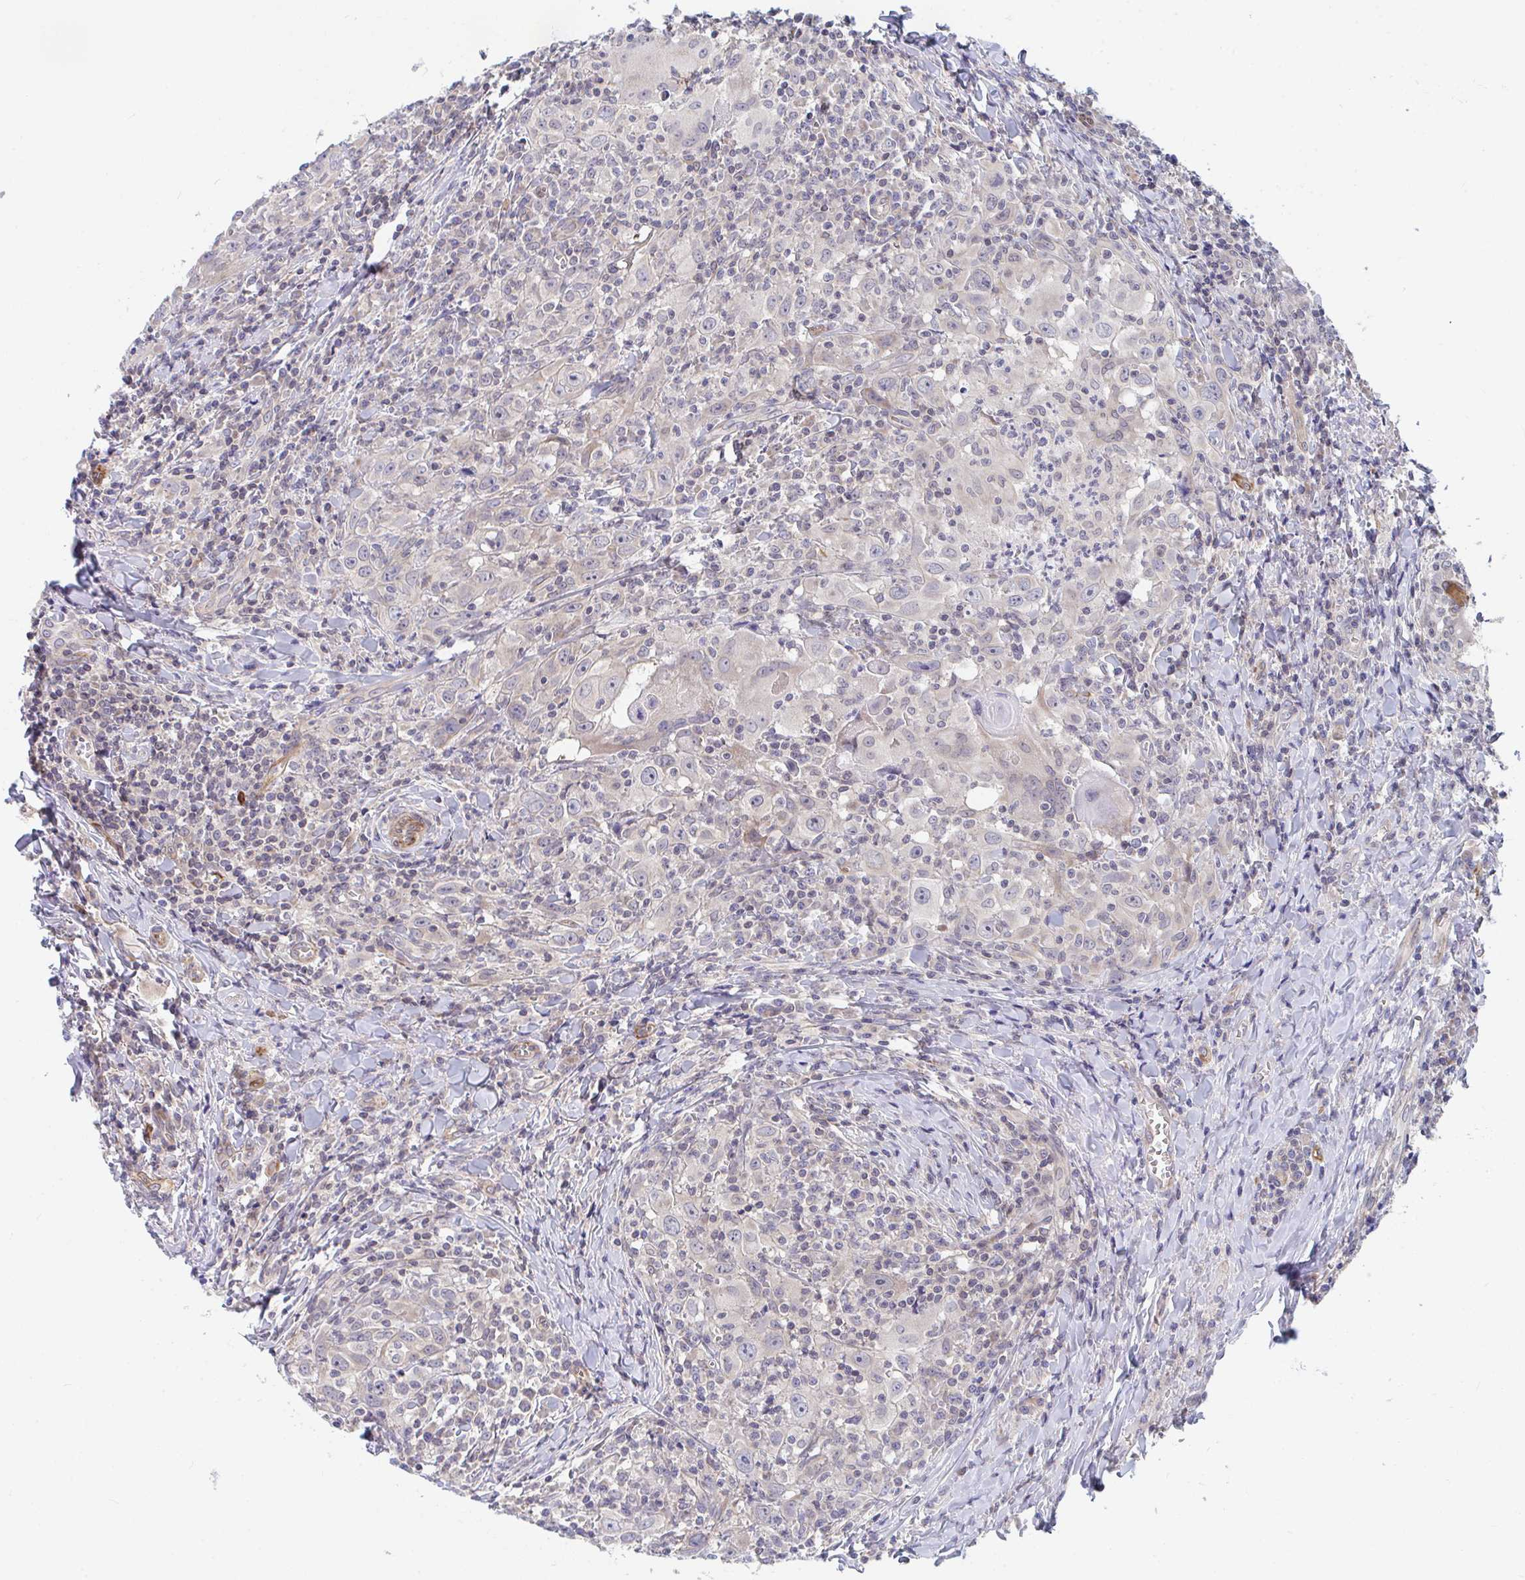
{"staining": {"intensity": "negative", "quantity": "none", "location": "none"}, "tissue": "head and neck cancer", "cell_type": "Tumor cells", "image_type": "cancer", "snomed": [{"axis": "morphology", "description": "Squamous cell carcinoma, NOS"}, {"axis": "topography", "description": "Head-Neck"}], "caption": "The histopathology image demonstrates no significant staining in tumor cells of head and neck squamous cell carcinoma.", "gene": "EIF1AD", "patient": {"sex": "female", "age": 95}}